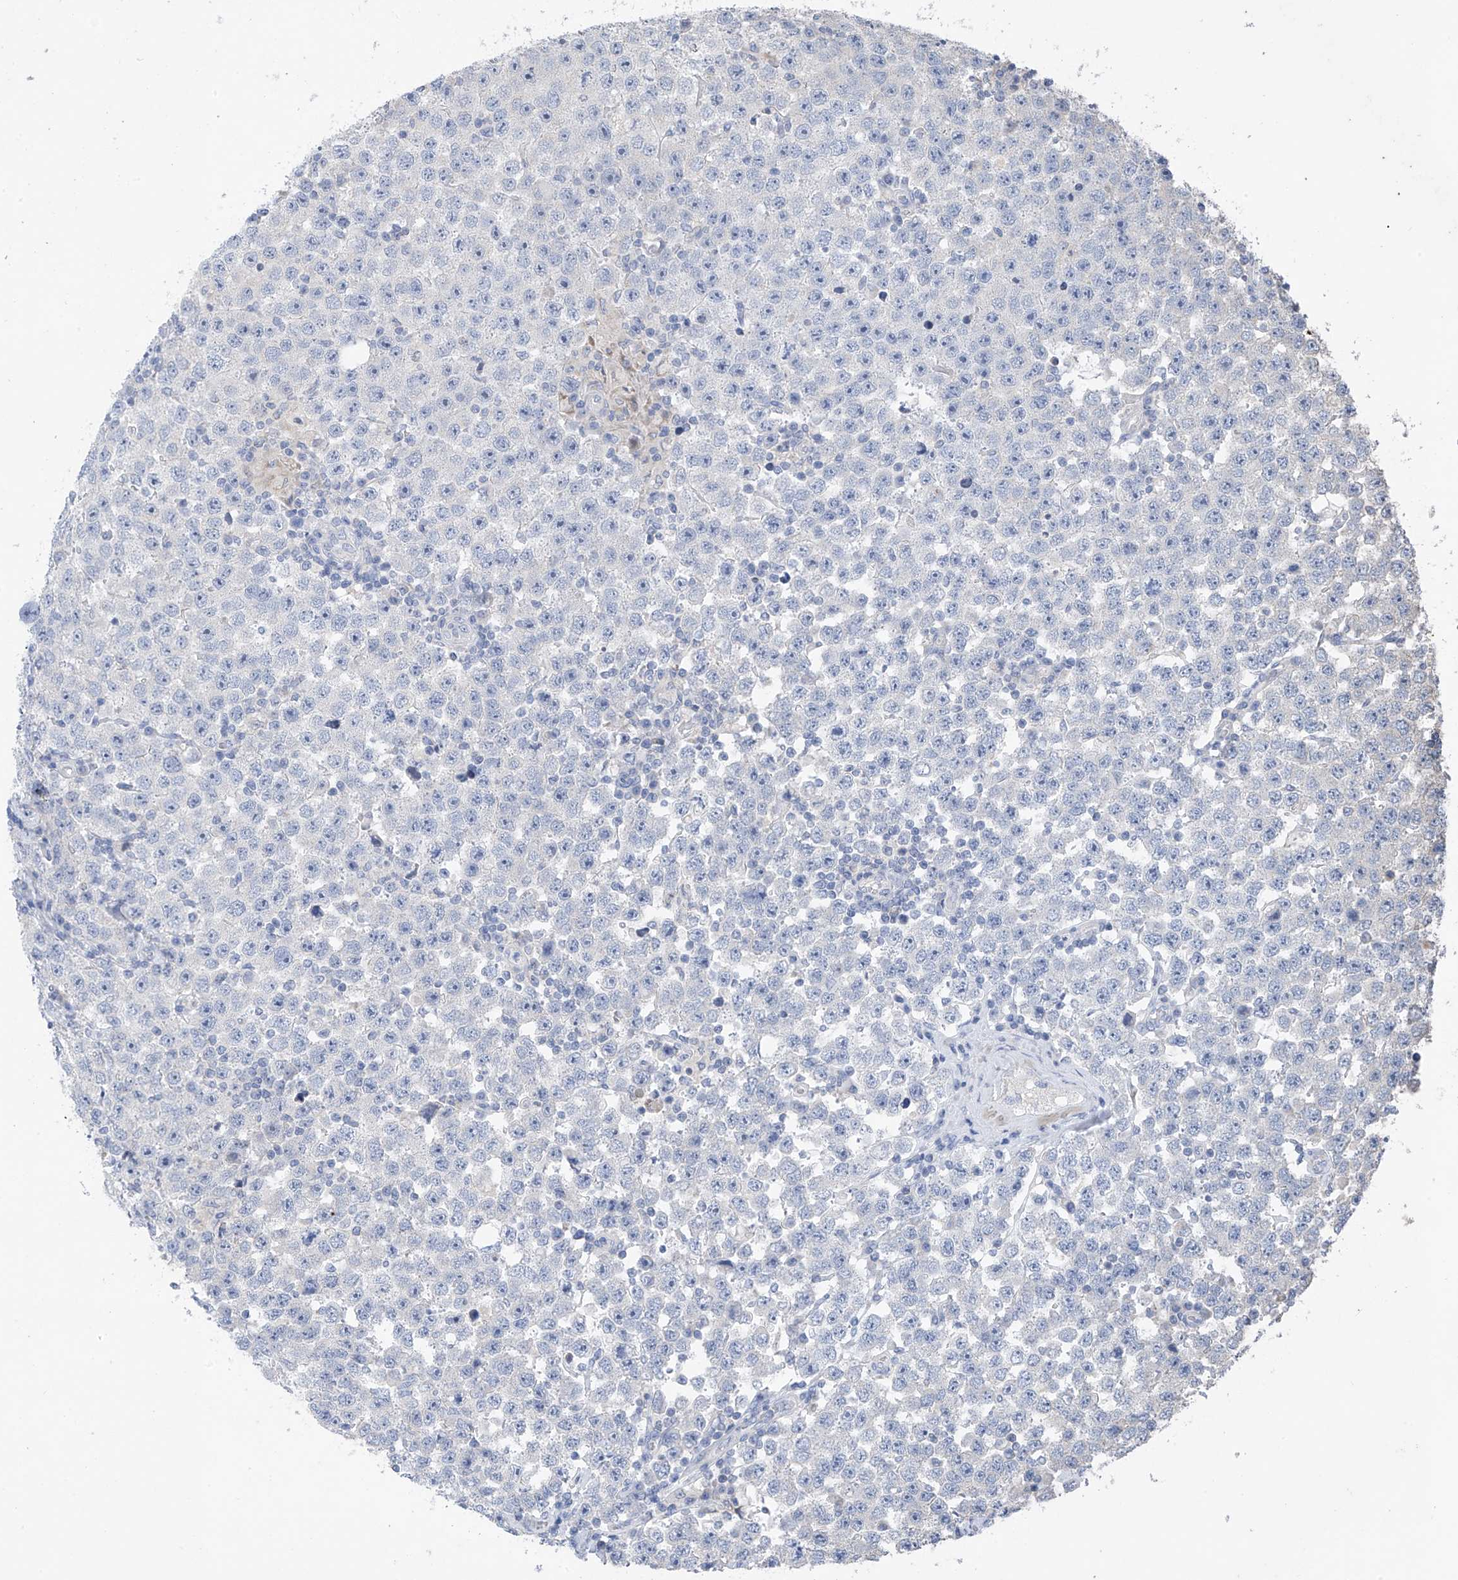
{"staining": {"intensity": "negative", "quantity": "none", "location": "none"}, "tissue": "testis cancer", "cell_type": "Tumor cells", "image_type": "cancer", "snomed": [{"axis": "morphology", "description": "Seminoma, NOS"}, {"axis": "topography", "description": "Testis"}], "caption": "Image shows no protein staining in tumor cells of testis cancer (seminoma) tissue.", "gene": "SYN3", "patient": {"sex": "male", "age": 28}}